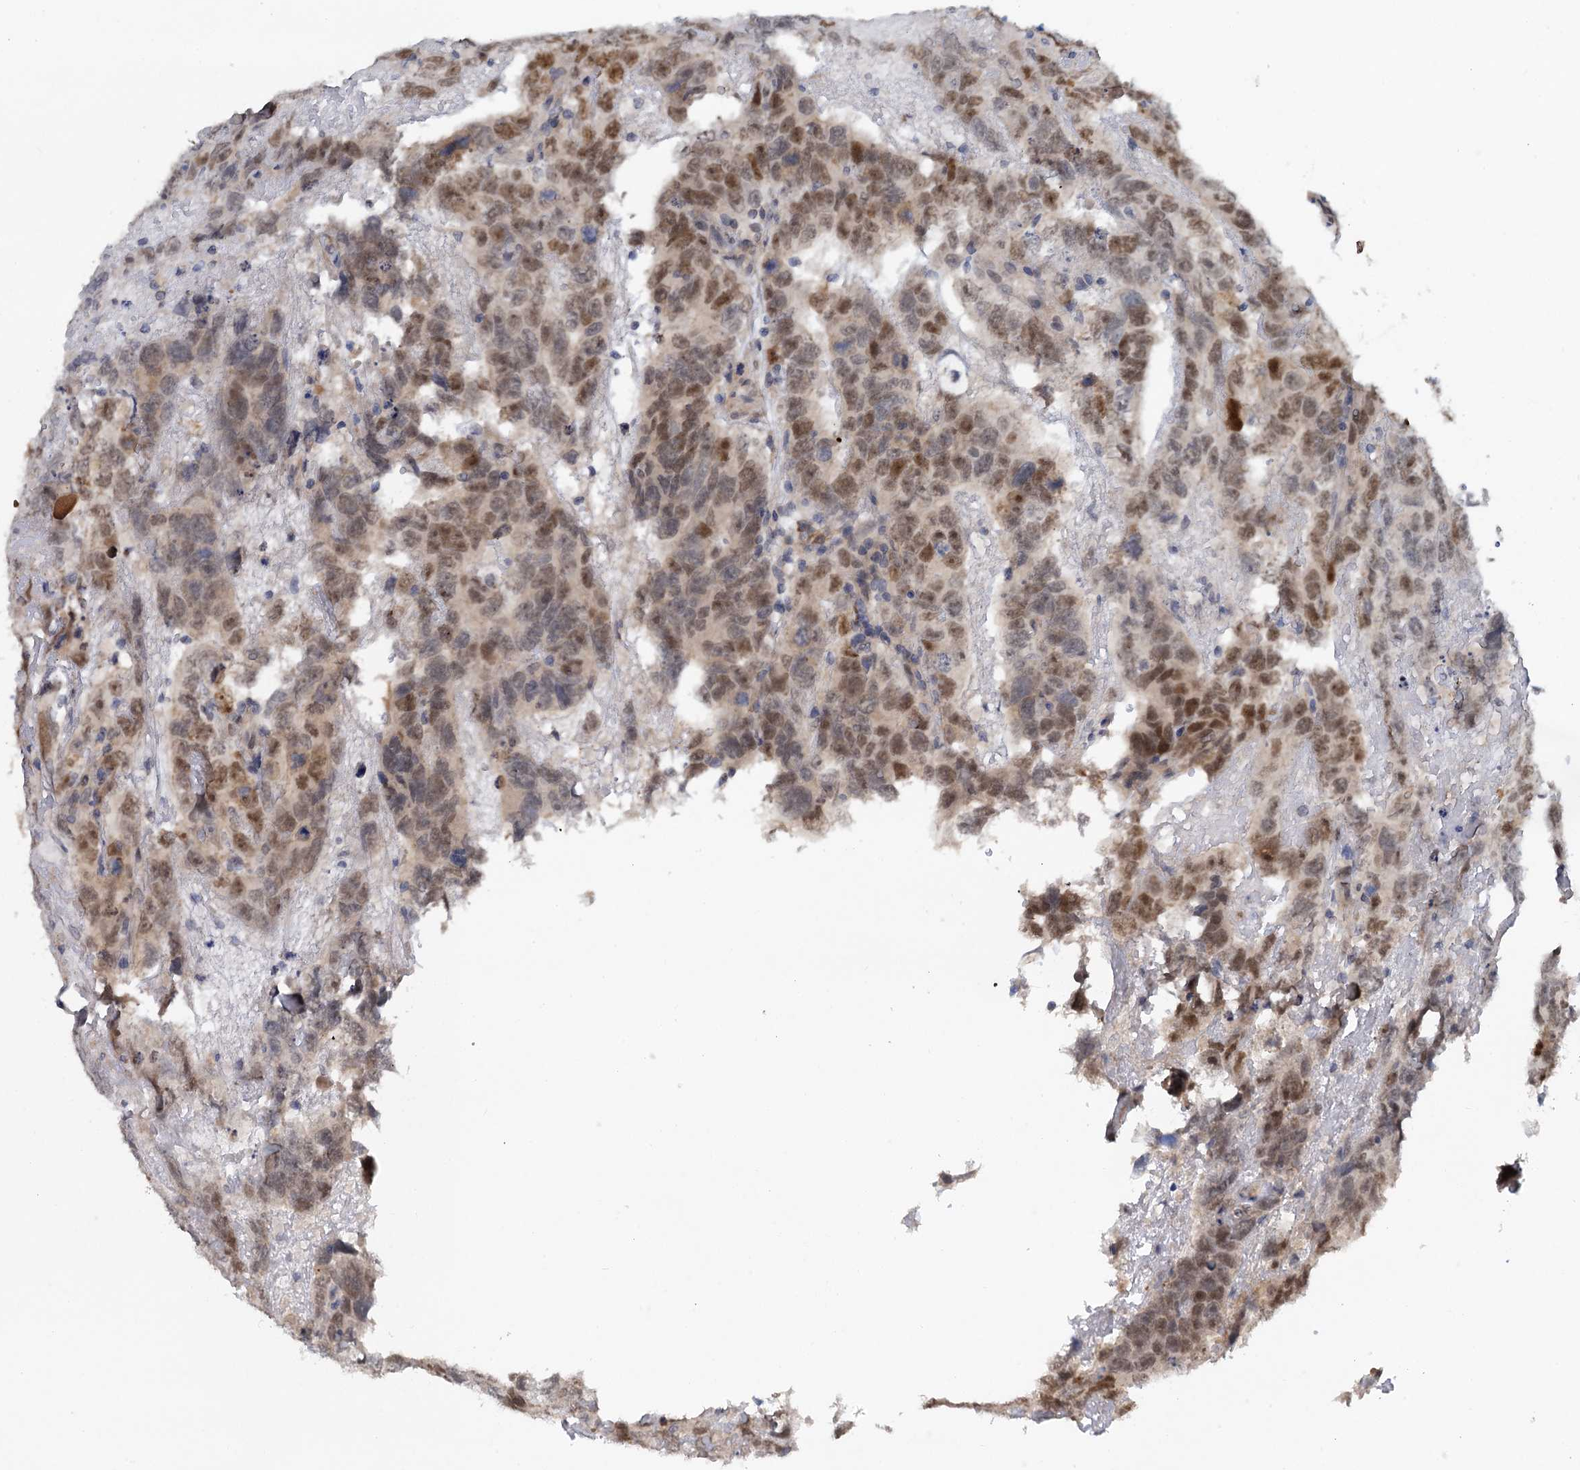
{"staining": {"intensity": "moderate", "quantity": "25%-75%", "location": "nuclear"}, "tissue": "testis cancer", "cell_type": "Tumor cells", "image_type": "cancer", "snomed": [{"axis": "morphology", "description": "Carcinoma, Embryonal, NOS"}, {"axis": "topography", "description": "Testis"}], "caption": "Human embryonal carcinoma (testis) stained with a brown dye shows moderate nuclear positive positivity in about 25%-75% of tumor cells.", "gene": "MRFAP1", "patient": {"sex": "male", "age": 45}}